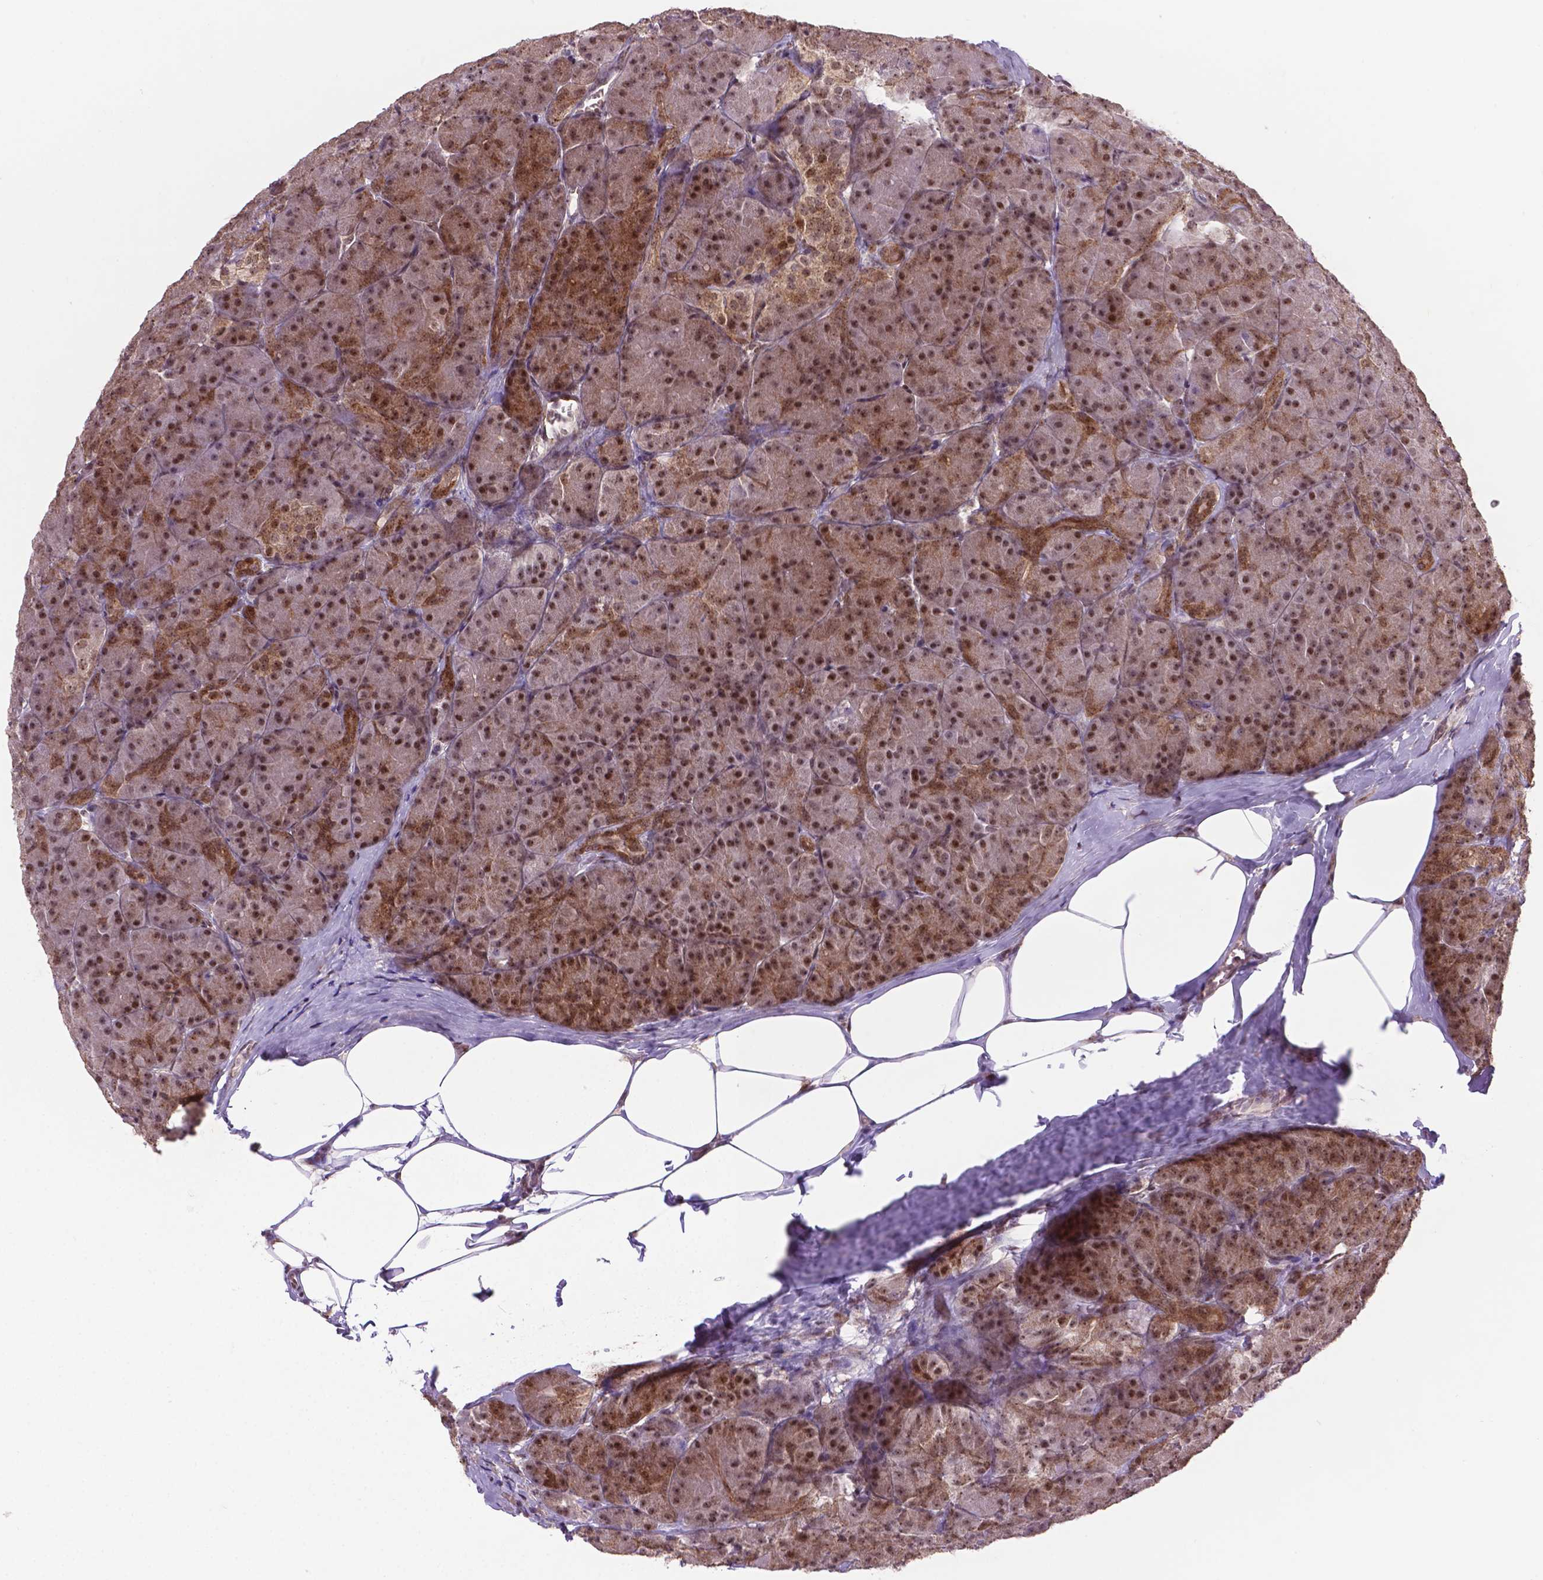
{"staining": {"intensity": "moderate", "quantity": ">75%", "location": "cytoplasmic/membranous,nuclear"}, "tissue": "pancreas", "cell_type": "Exocrine glandular cells", "image_type": "normal", "snomed": [{"axis": "morphology", "description": "Normal tissue, NOS"}, {"axis": "topography", "description": "Pancreas"}], "caption": "Immunohistochemistry (IHC) photomicrograph of benign human pancreas stained for a protein (brown), which shows medium levels of moderate cytoplasmic/membranous,nuclear expression in approximately >75% of exocrine glandular cells.", "gene": "CSNK2A1", "patient": {"sex": "male", "age": 57}}